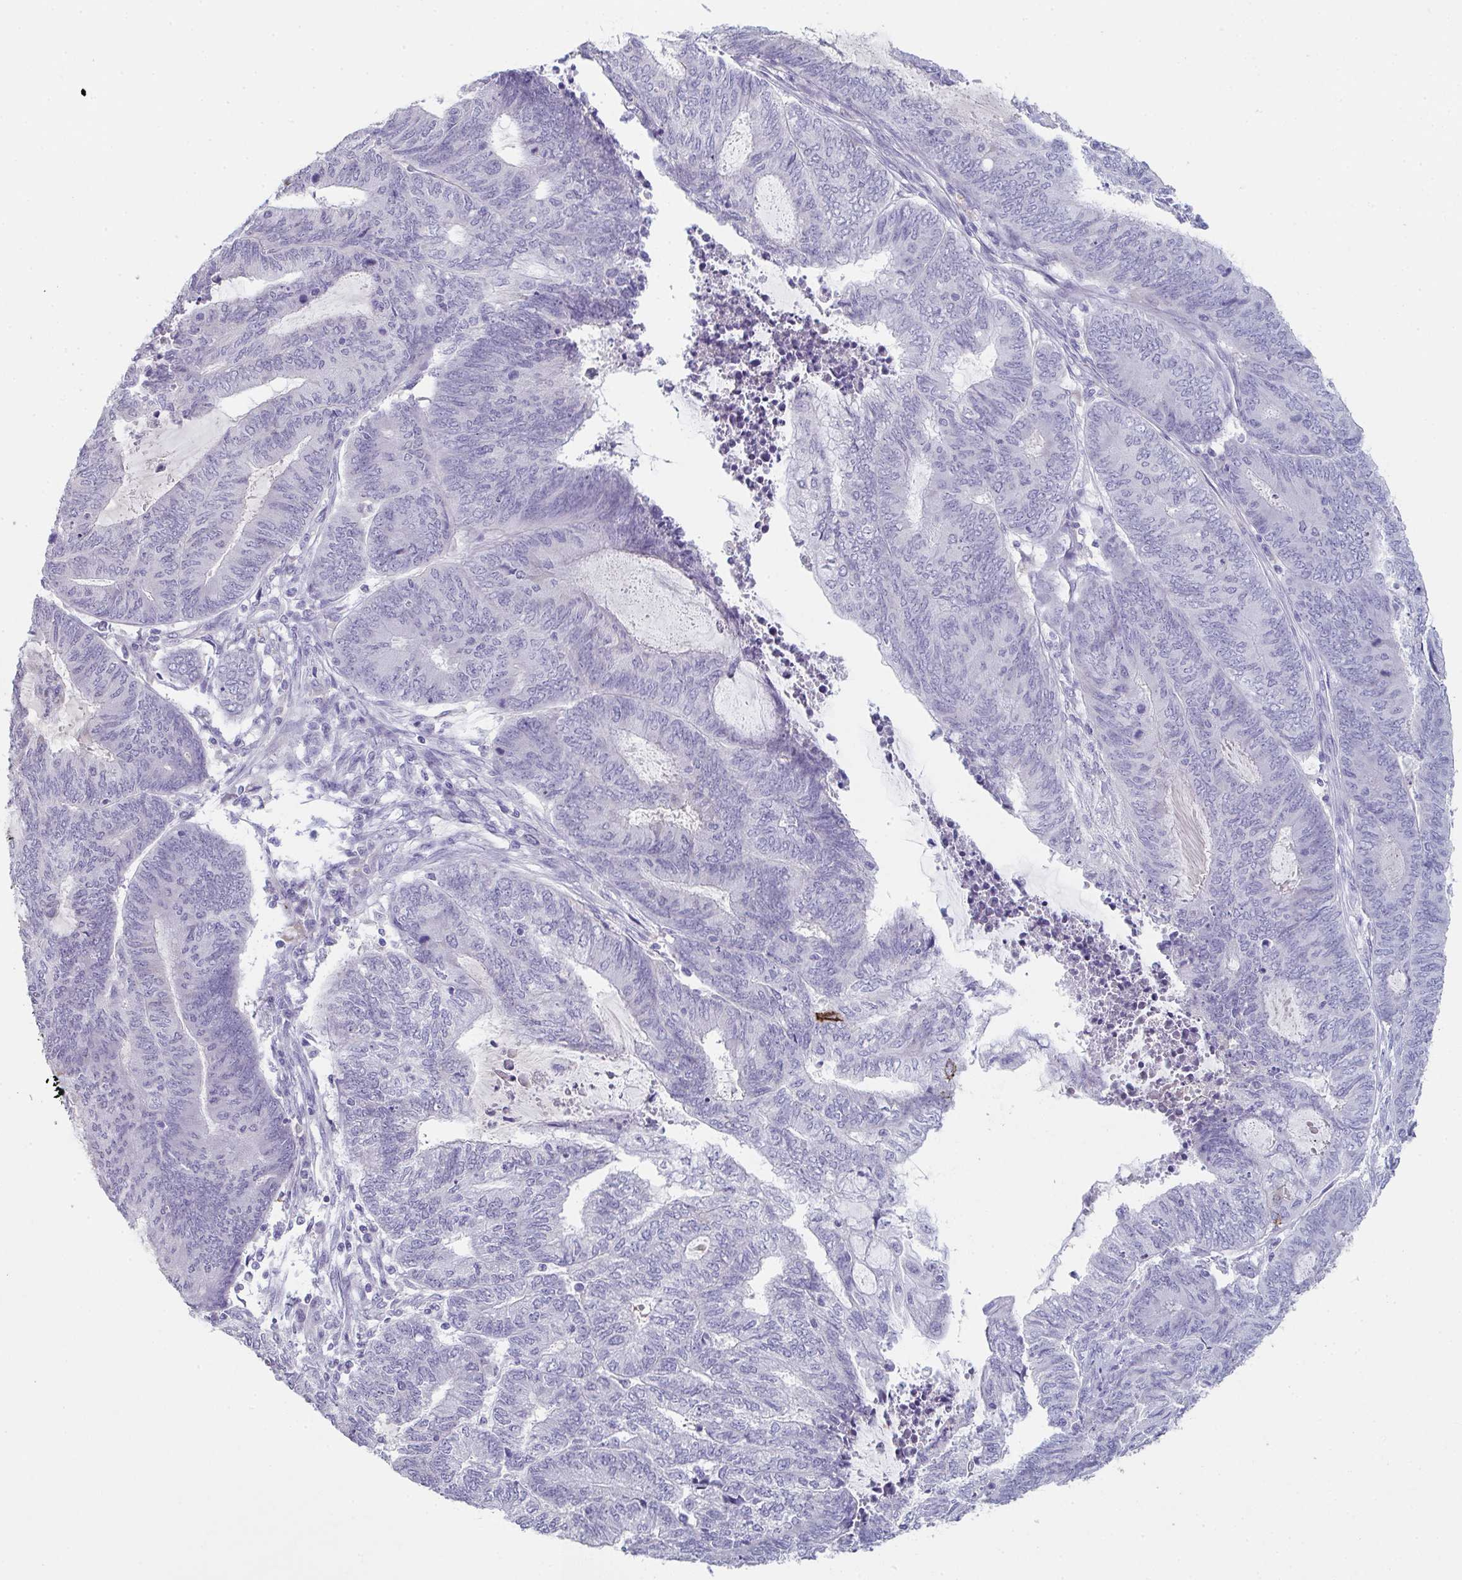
{"staining": {"intensity": "negative", "quantity": "none", "location": "none"}, "tissue": "endometrial cancer", "cell_type": "Tumor cells", "image_type": "cancer", "snomed": [{"axis": "morphology", "description": "Adenocarcinoma, NOS"}, {"axis": "topography", "description": "Uterus"}, {"axis": "topography", "description": "Endometrium"}], "caption": "Tumor cells are negative for protein expression in human endometrial cancer (adenocarcinoma). (Stains: DAB (3,3'-diaminobenzidine) IHC with hematoxylin counter stain, Microscopy: brightfield microscopy at high magnification).", "gene": "ADAM21", "patient": {"sex": "female", "age": 70}}